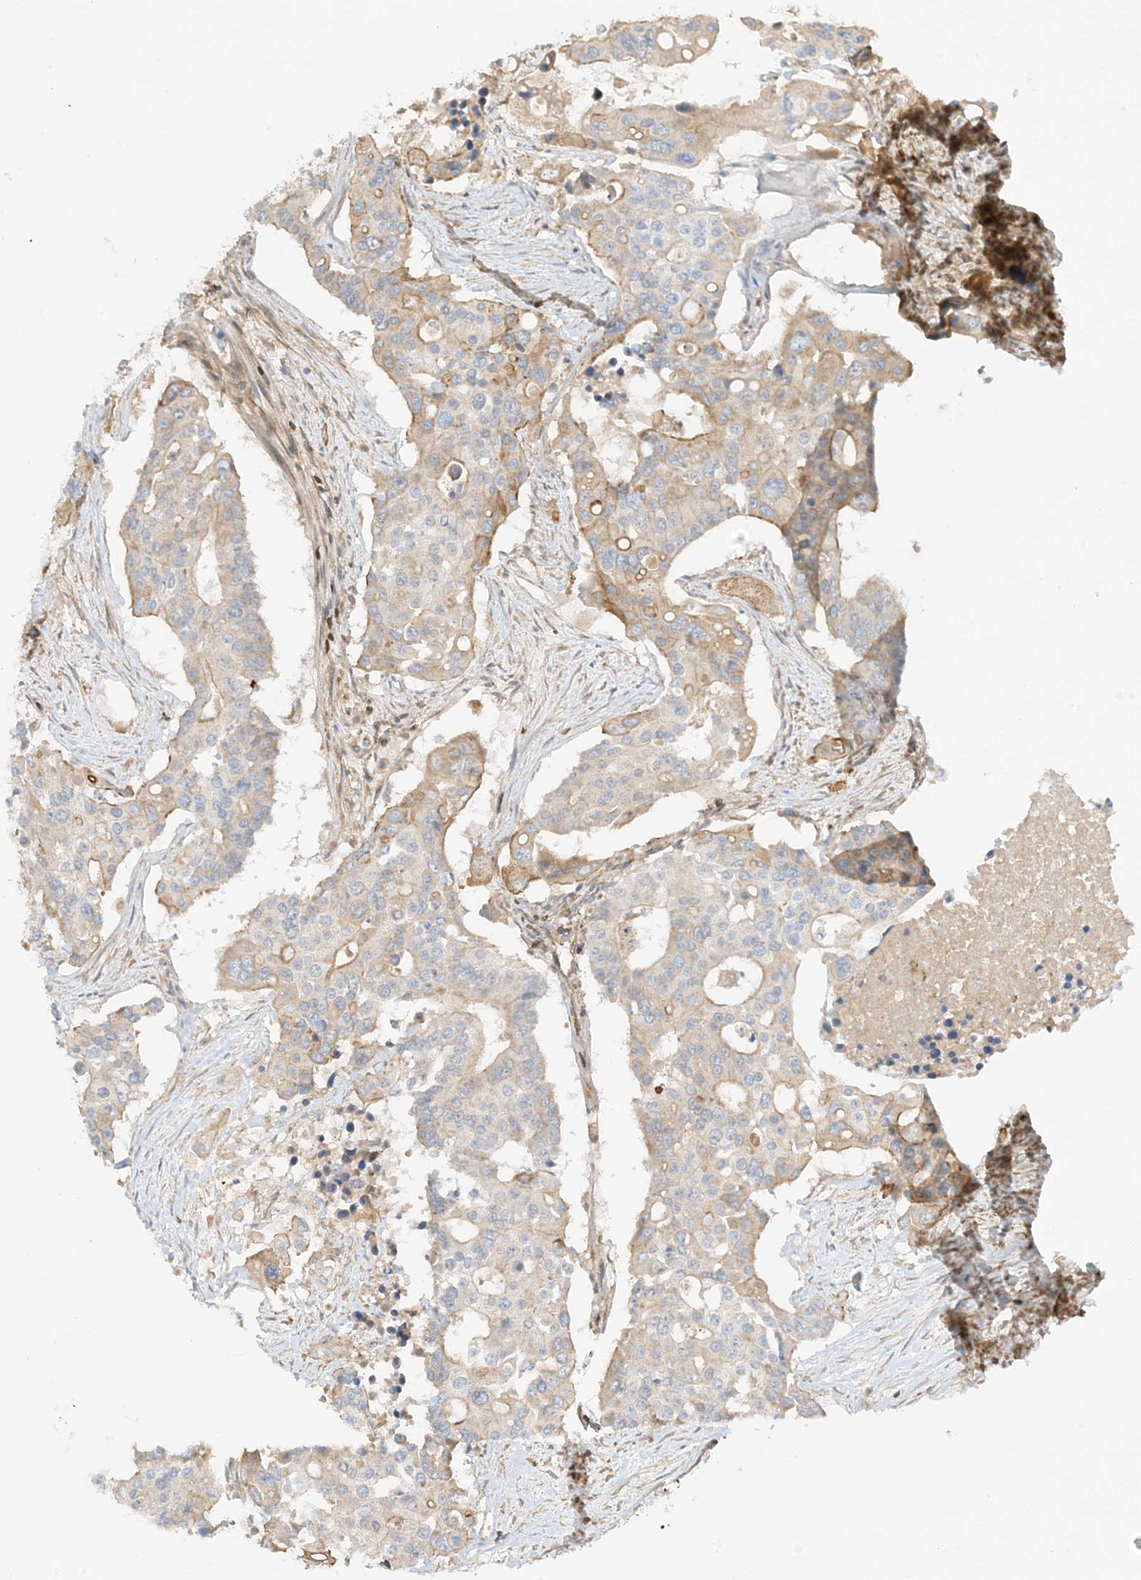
{"staining": {"intensity": "moderate", "quantity": "<25%", "location": "cytoplasmic/membranous"}, "tissue": "colorectal cancer", "cell_type": "Tumor cells", "image_type": "cancer", "snomed": [{"axis": "morphology", "description": "Adenocarcinoma, NOS"}, {"axis": "topography", "description": "Colon"}], "caption": "This histopathology image demonstrates IHC staining of colorectal adenocarcinoma, with low moderate cytoplasmic/membranous expression in about <25% of tumor cells.", "gene": "SLC25A12", "patient": {"sex": "male", "age": 77}}